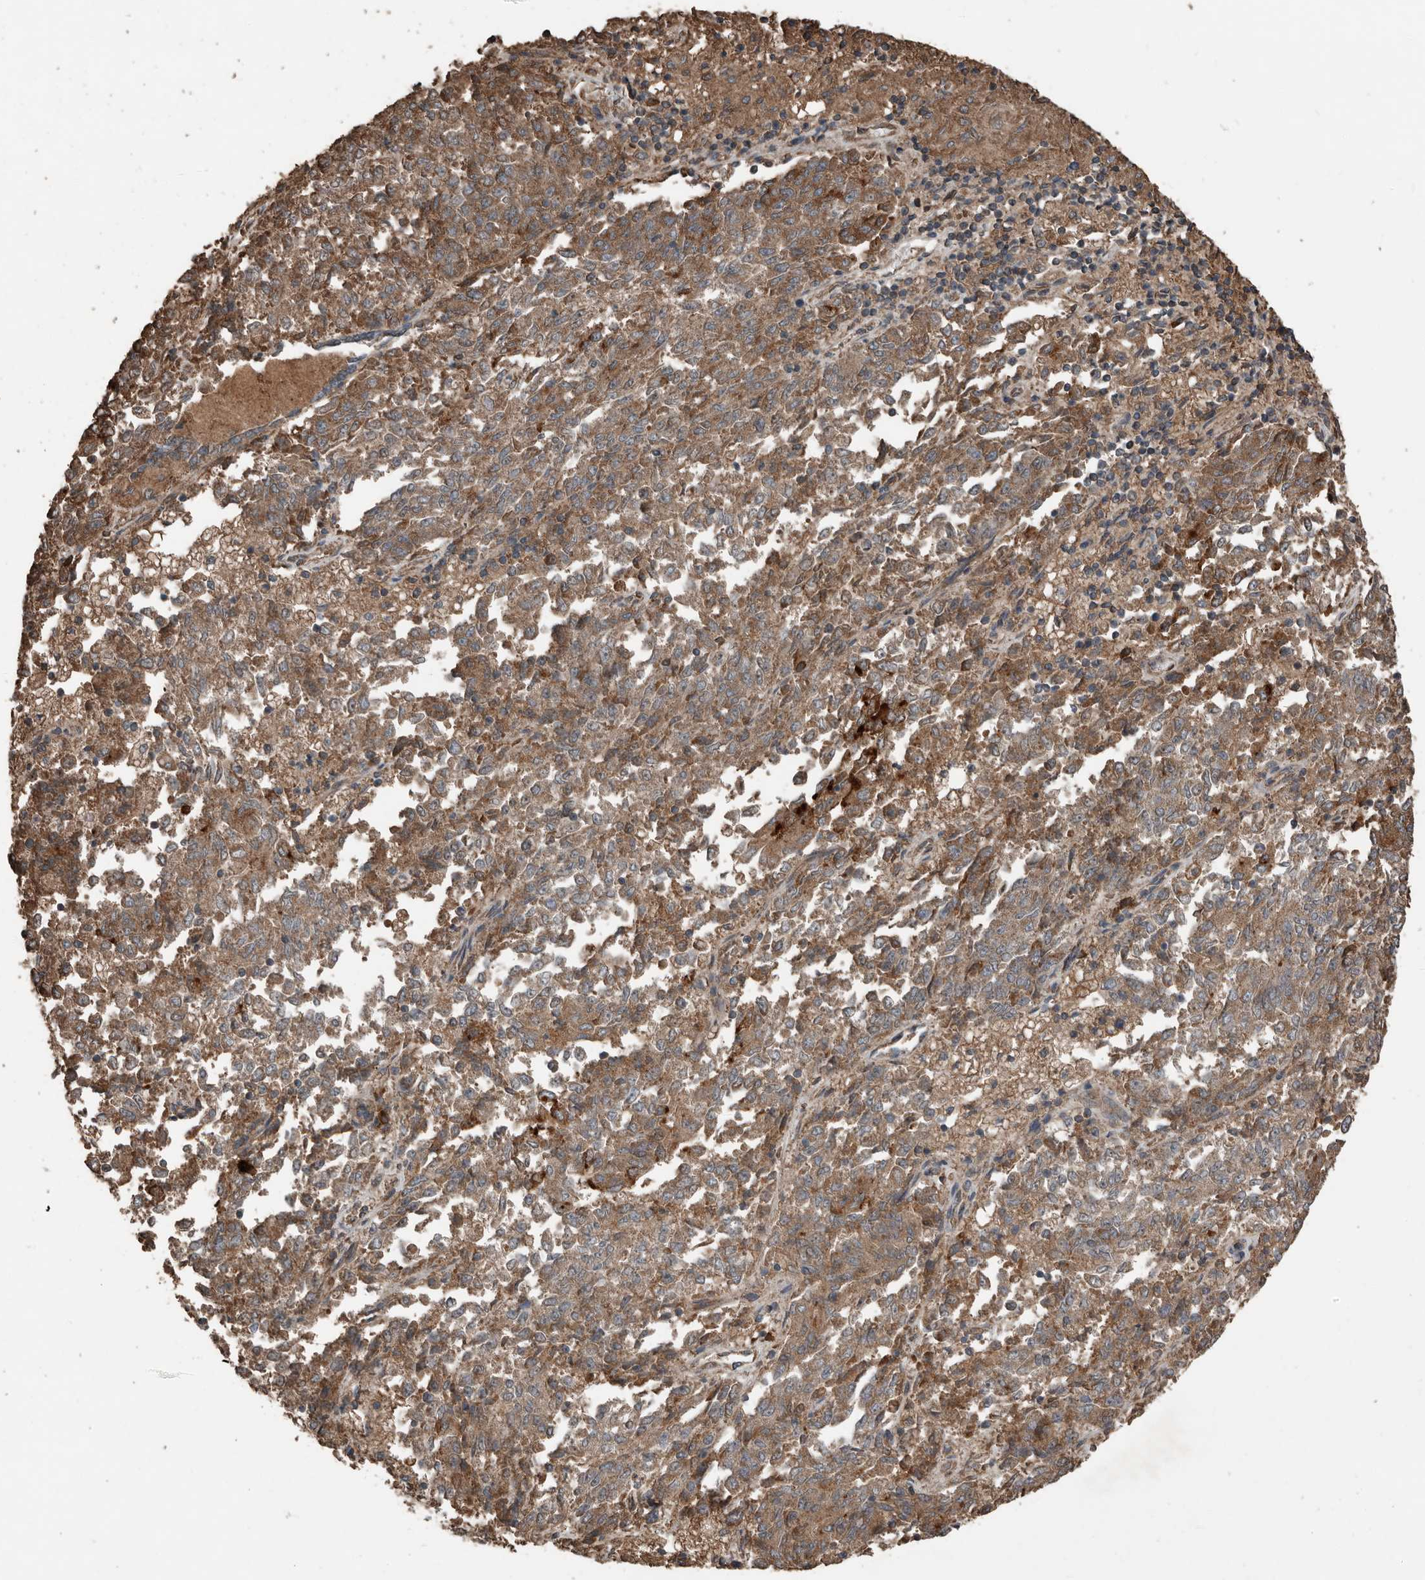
{"staining": {"intensity": "moderate", "quantity": ">75%", "location": "cytoplasmic/membranous"}, "tissue": "endometrial cancer", "cell_type": "Tumor cells", "image_type": "cancer", "snomed": [{"axis": "morphology", "description": "Adenocarcinoma, NOS"}, {"axis": "topography", "description": "Endometrium"}], "caption": "This is an image of immunohistochemistry staining of endometrial adenocarcinoma, which shows moderate expression in the cytoplasmic/membranous of tumor cells.", "gene": "RNF207", "patient": {"sex": "female", "age": 80}}